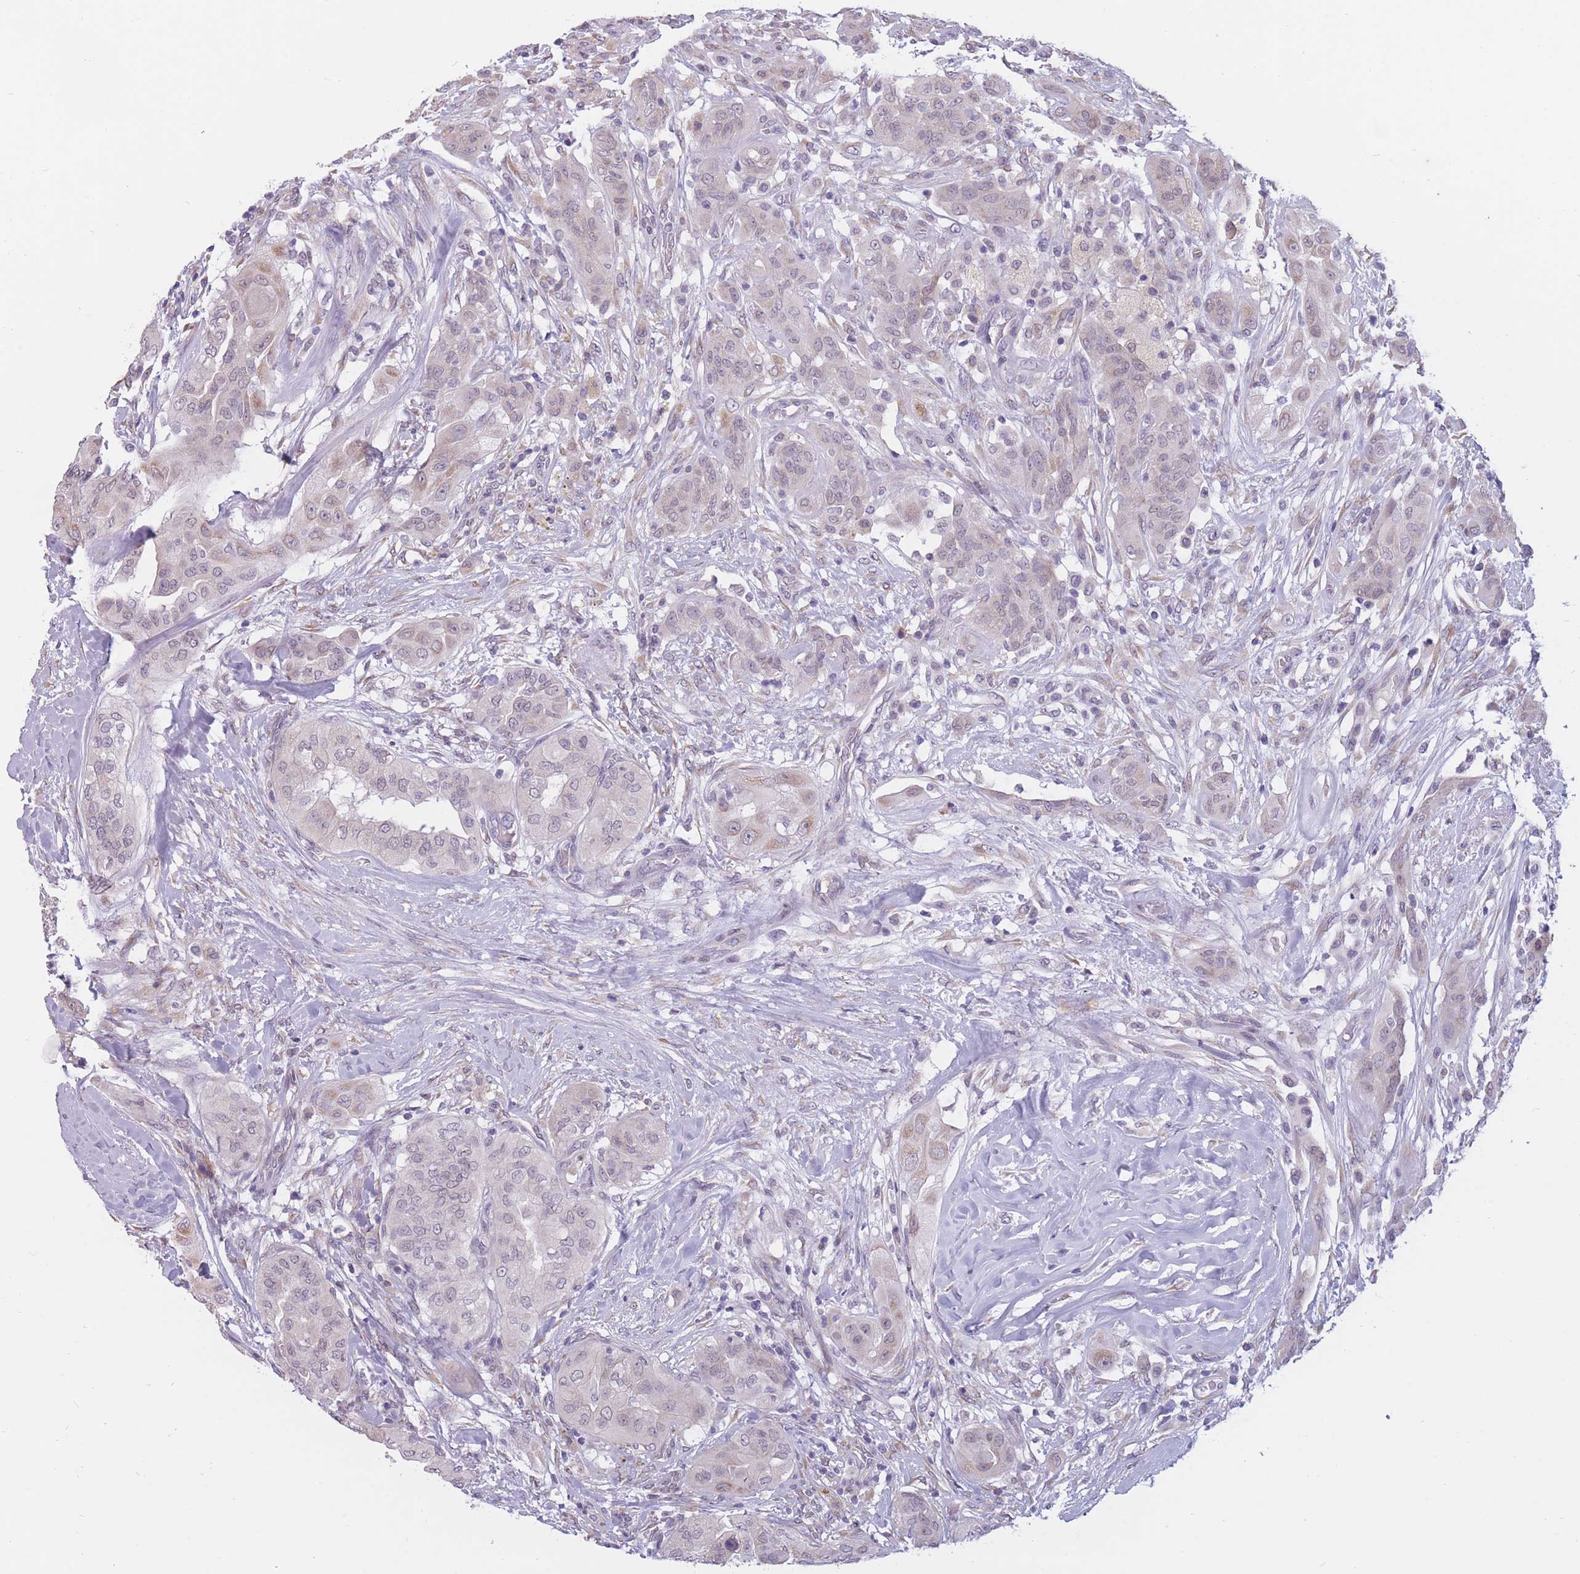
{"staining": {"intensity": "negative", "quantity": "none", "location": "none"}, "tissue": "thyroid cancer", "cell_type": "Tumor cells", "image_type": "cancer", "snomed": [{"axis": "morphology", "description": "Papillary adenocarcinoma, NOS"}, {"axis": "topography", "description": "Thyroid gland"}], "caption": "A high-resolution image shows immunohistochemistry (IHC) staining of thyroid cancer (papillary adenocarcinoma), which demonstrates no significant expression in tumor cells.", "gene": "COL27A1", "patient": {"sex": "female", "age": 59}}